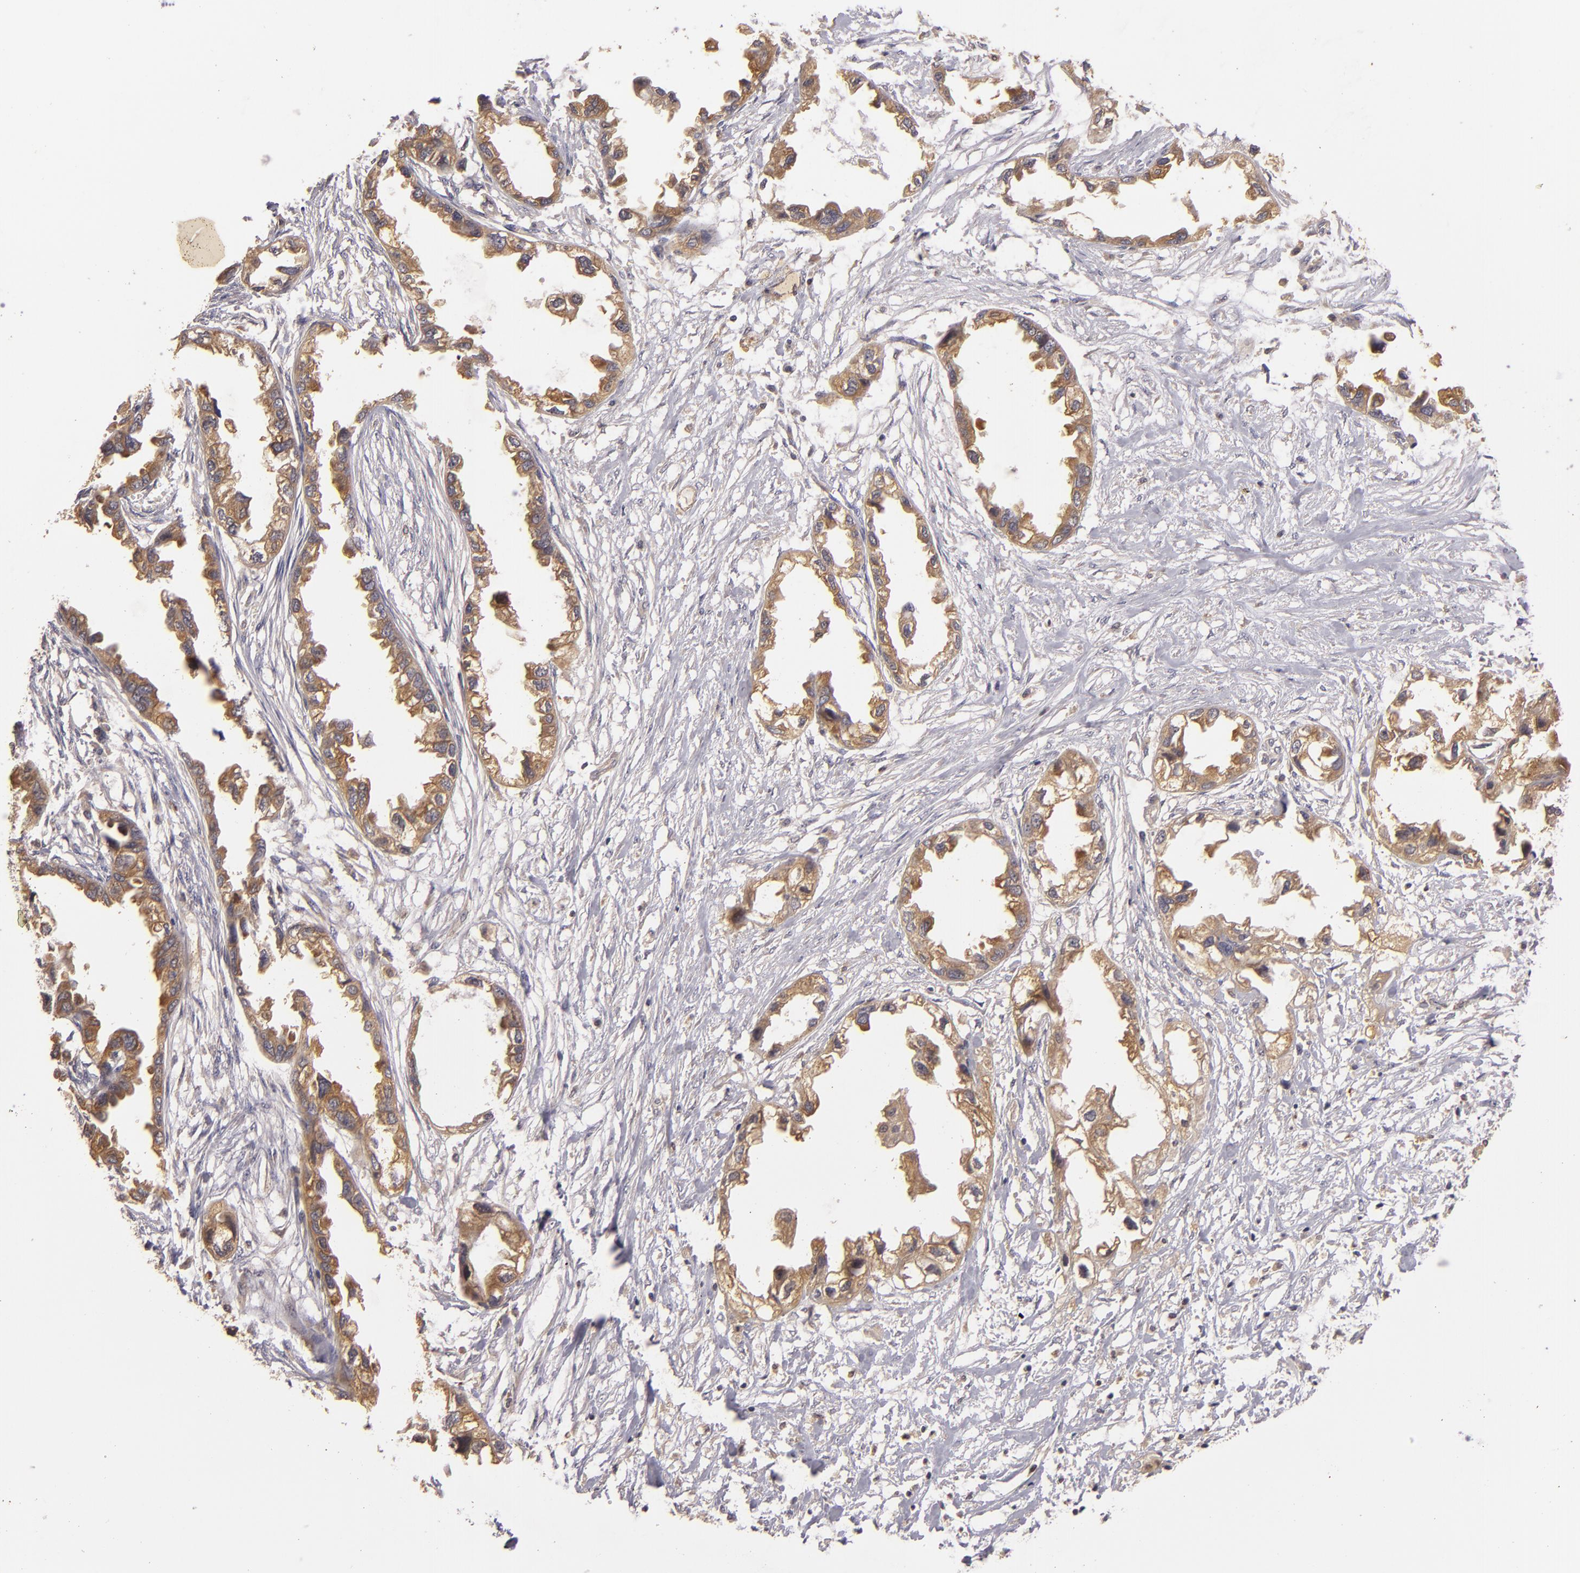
{"staining": {"intensity": "strong", "quantity": ">75%", "location": "cytoplasmic/membranous"}, "tissue": "endometrial cancer", "cell_type": "Tumor cells", "image_type": "cancer", "snomed": [{"axis": "morphology", "description": "Adenocarcinoma, NOS"}, {"axis": "topography", "description": "Endometrium"}], "caption": "Strong cytoplasmic/membranous positivity for a protein is present in about >75% of tumor cells of adenocarcinoma (endometrial) using IHC.", "gene": "PRKCD", "patient": {"sex": "female", "age": 67}}